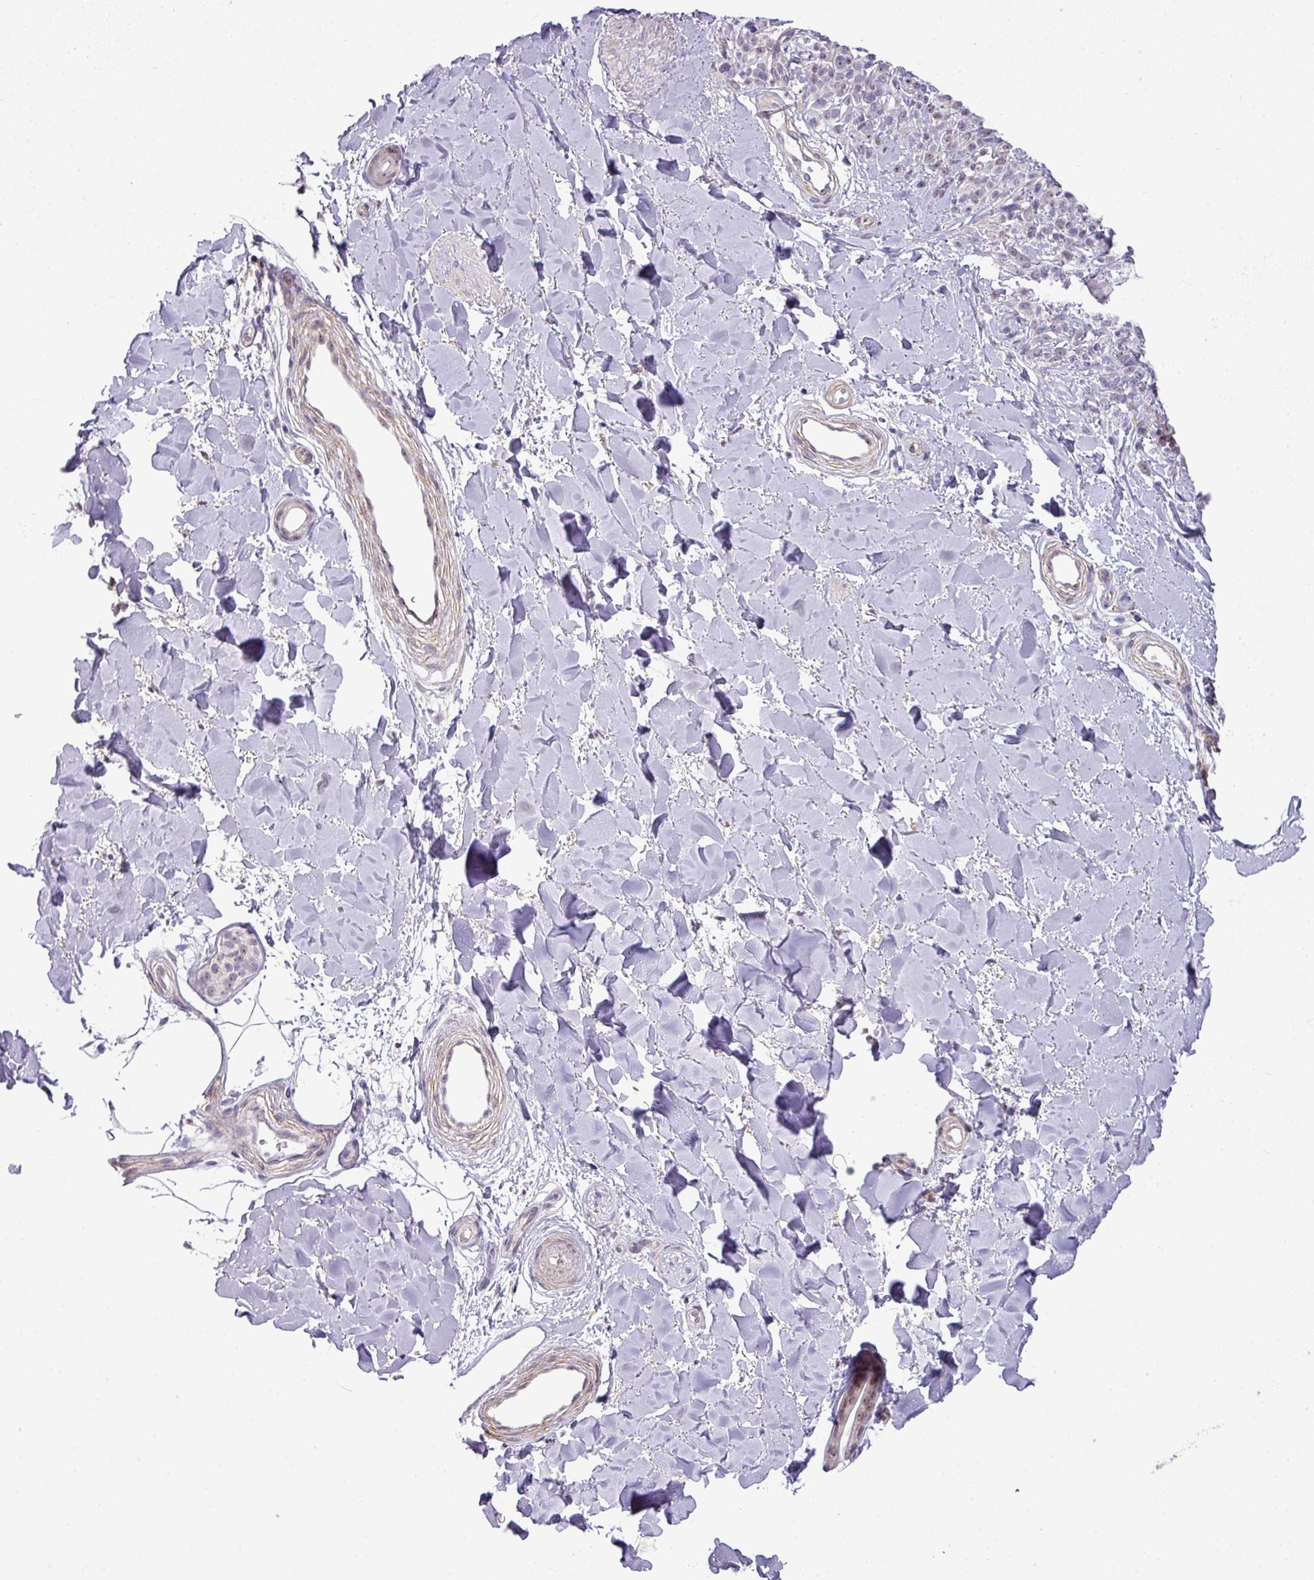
{"staining": {"intensity": "moderate", "quantity": "25%-75%", "location": "nuclear"}, "tissue": "melanoma", "cell_type": "Tumor cells", "image_type": "cancer", "snomed": [{"axis": "morphology", "description": "Malignant melanoma, NOS"}, {"axis": "topography", "description": "Skin"}], "caption": "Approximately 25%-75% of tumor cells in human melanoma display moderate nuclear protein expression as visualized by brown immunohistochemical staining.", "gene": "MAK16", "patient": {"sex": "female", "age": 37}}